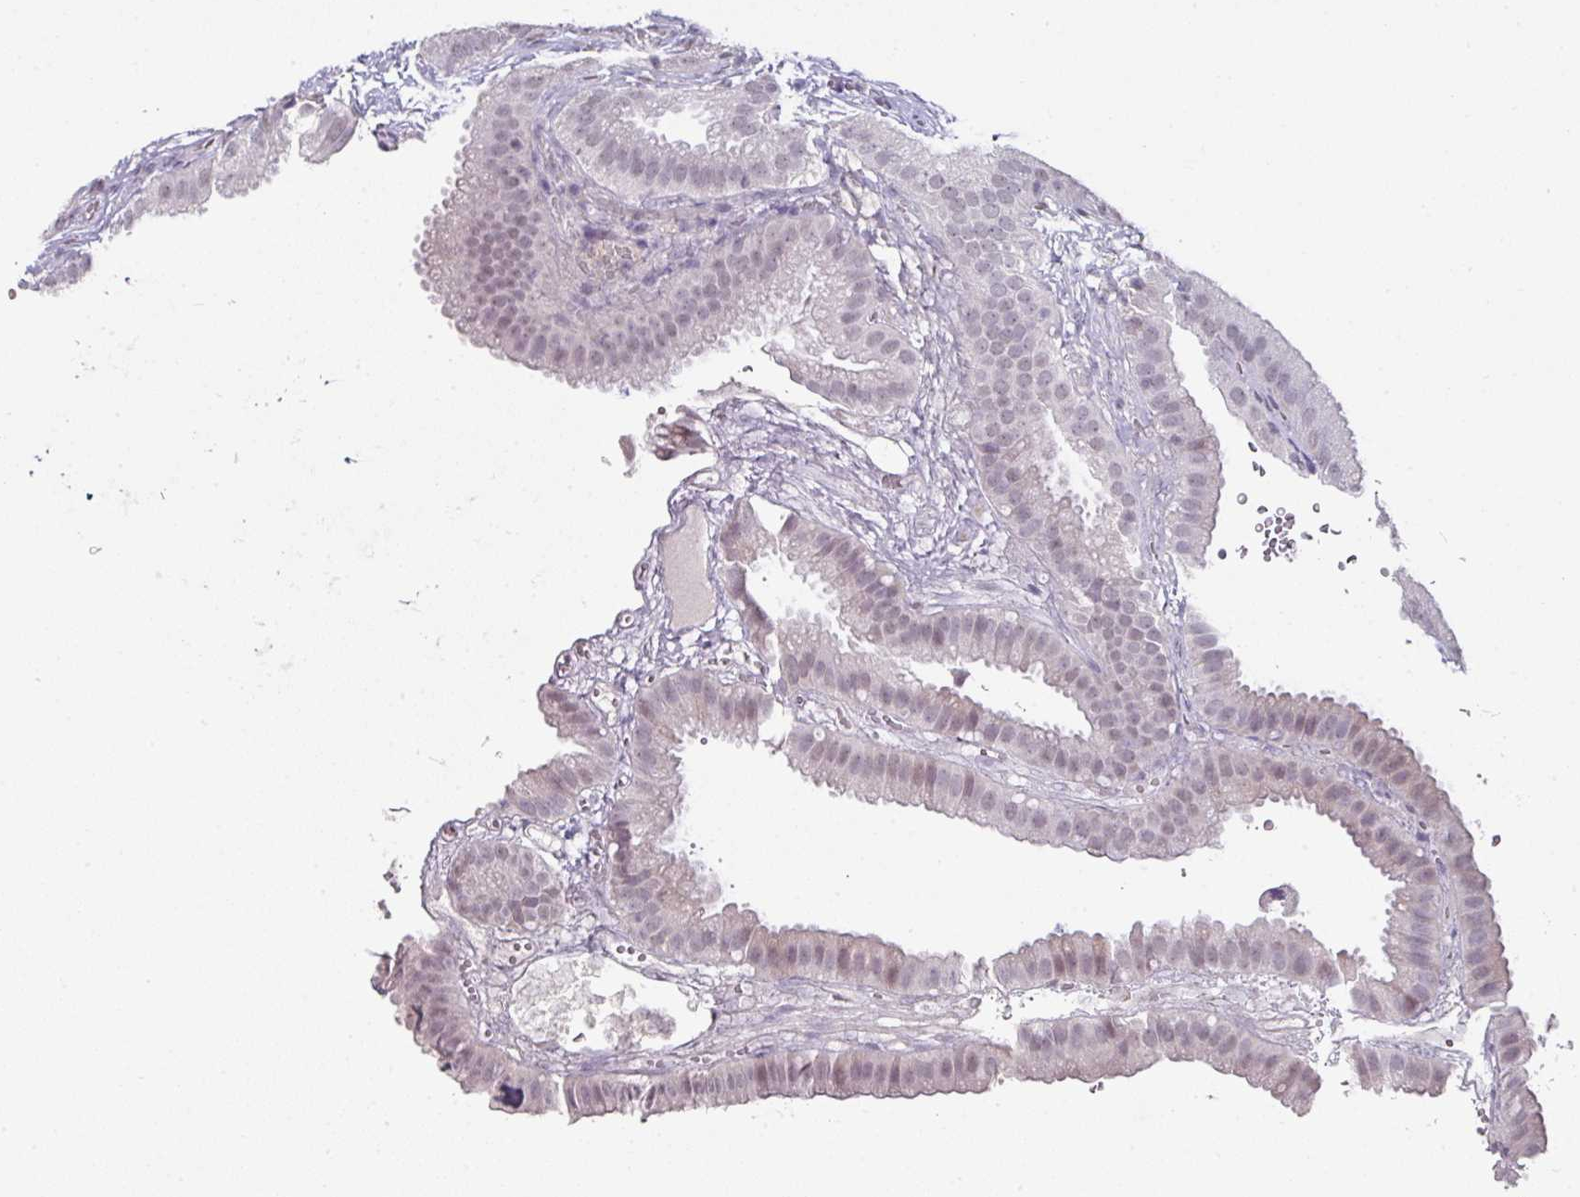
{"staining": {"intensity": "weak", "quantity": "25%-75%", "location": "nuclear"}, "tissue": "gallbladder", "cell_type": "Glandular cells", "image_type": "normal", "snomed": [{"axis": "morphology", "description": "Normal tissue, NOS"}, {"axis": "topography", "description": "Gallbladder"}], "caption": "Approximately 25%-75% of glandular cells in unremarkable human gallbladder demonstrate weak nuclear protein expression as visualized by brown immunohistochemical staining.", "gene": "ELK1", "patient": {"sex": "female", "age": 61}}